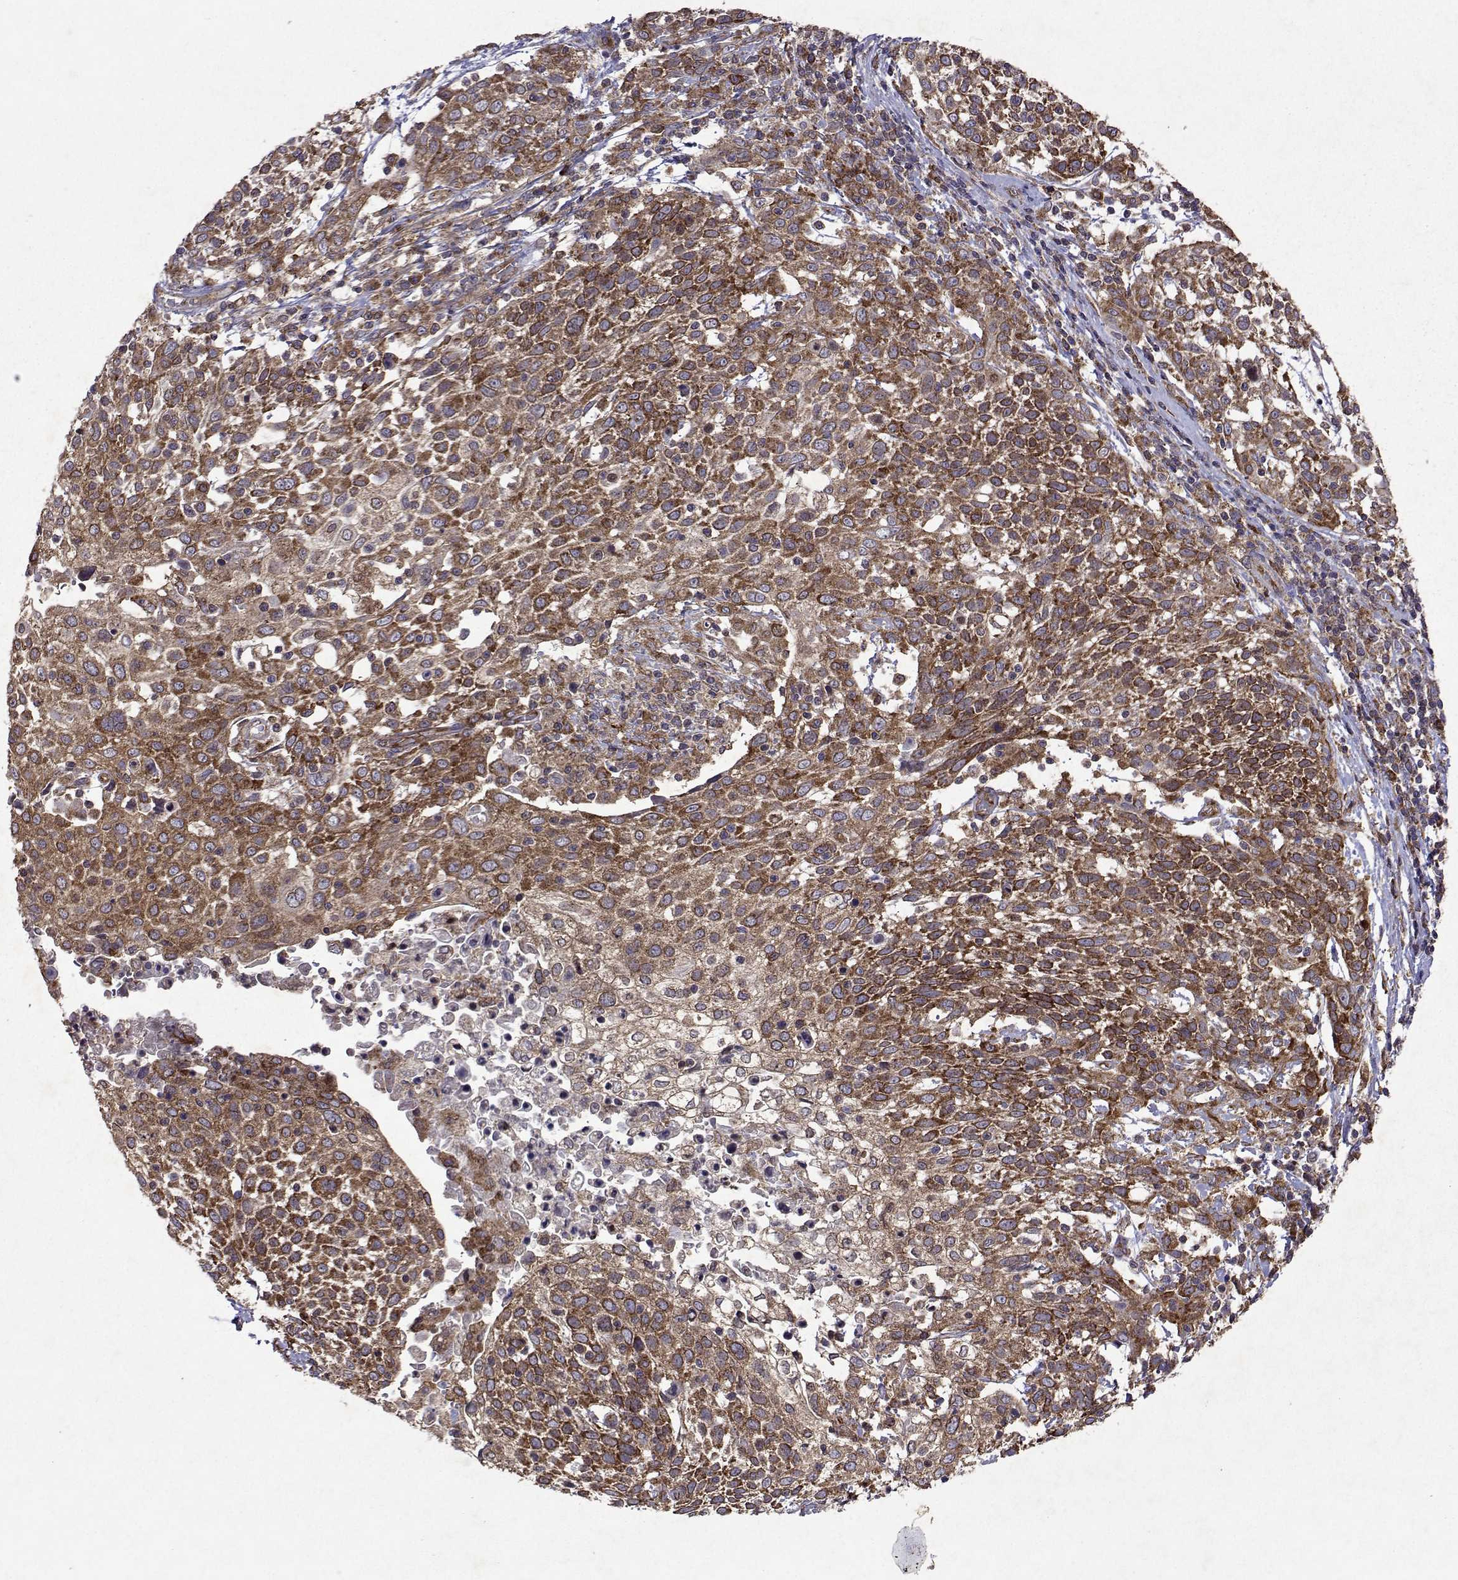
{"staining": {"intensity": "moderate", "quantity": ">75%", "location": "cytoplasmic/membranous"}, "tissue": "cervical cancer", "cell_type": "Tumor cells", "image_type": "cancer", "snomed": [{"axis": "morphology", "description": "Squamous cell carcinoma, NOS"}, {"axis": "topography", "description": "Cervix"}], "caption": "Immunohistochemical staining of human cervical cancer displays medium levels of moderate cytoplasmic/membranous protein positivity in approximately >75% of tumor cells.", "gene": "TARBP2", "patient": {"sex": "female", "age": 61}}